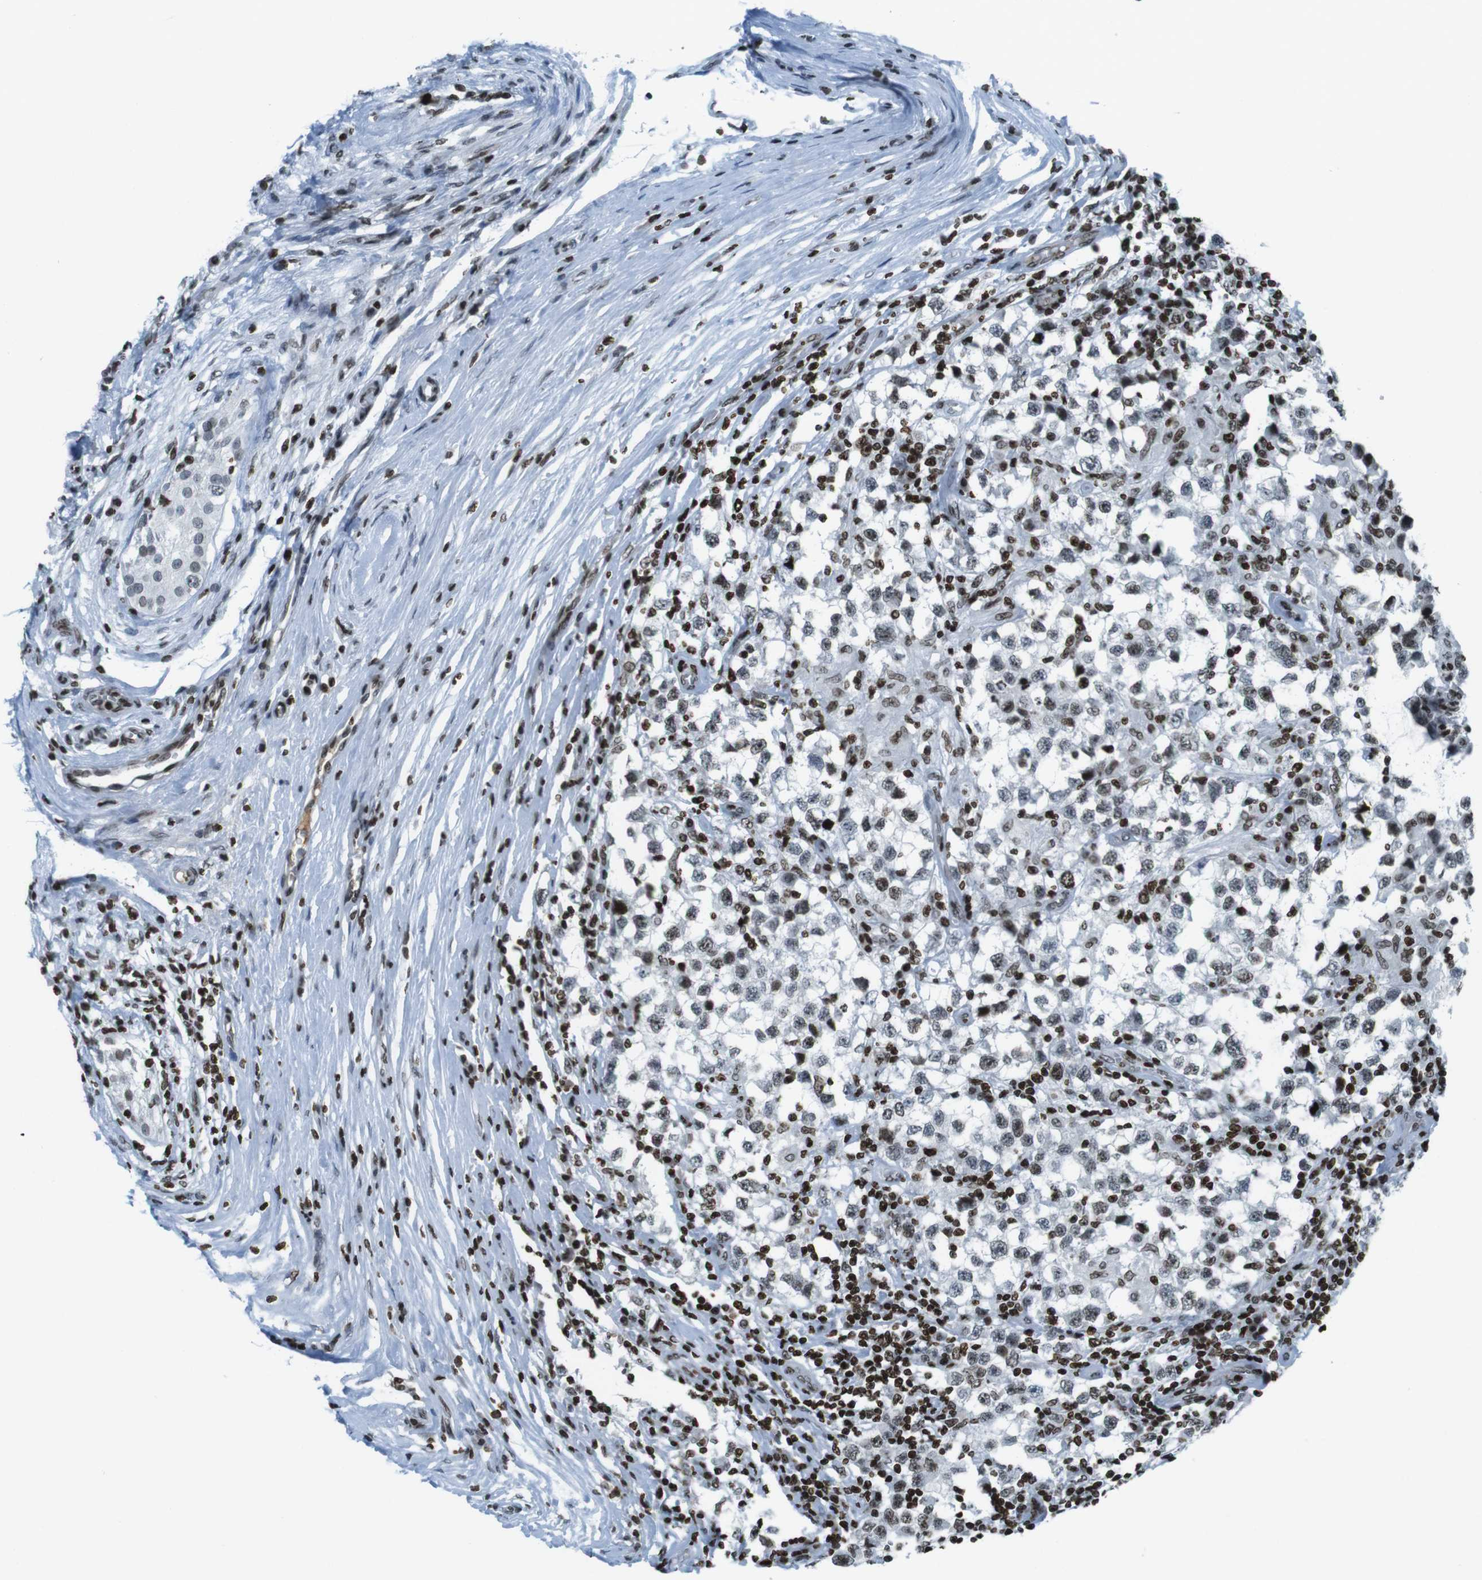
{"staining": {"intensity": "moderate", "quantity": "<25%", "location": "nuclear"}, "tissue": "testis cancer", "cell_type": "Tumor cells", "image_type": "cancer", "snomed": [{"axis": "morphology", "description": "Carcinoma, Embryonal, NOS"}, {"axis": "topography", "description": "Testis"}], "caption": "Immunohistochemical staining of testis cancer shows low levels of moderate nuclear protein staining in about <25% of tumor cells.", "gene": "H2AC8", "patient": {"sex": "male", "age": 21}}